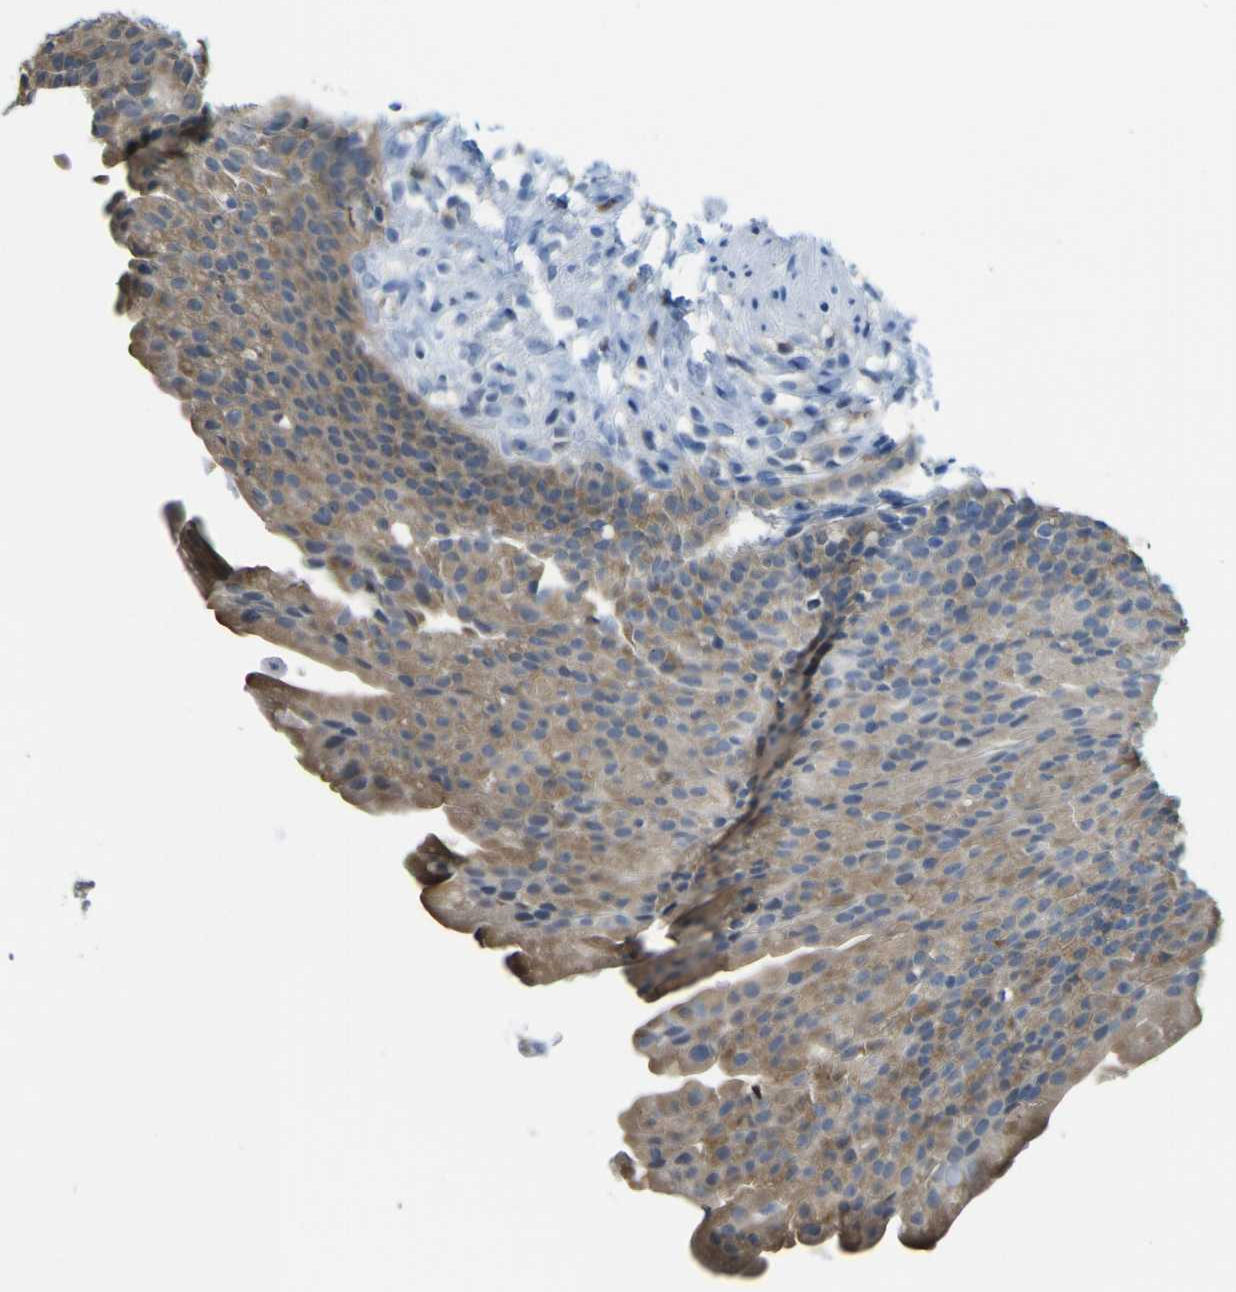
{"staining": {"intensity": "moderate", "quantity": "25%-75%", "location": "cytoplasmic/membranous"}, "tissue": "urinary bladder", "cell_type": "Urothelial cells", "image_type": "normal", "snomed": [{"axis": "morphology", "description": "Normal tissue, NOS"}, {"axis": "topography", "description": "Urinary bladder"}], "caption": "Immunohistochemical staining of unremarkable human urinary bladder reveals moderate cytoplasmic/membranous protein positivity in about 25%-75% of urothelial cells. The staining was performed using DAB (3,3'-diaminobenzidine), with brown indicating positive protein expression. Nuclei are stained blue with hematoxylin.", "gene": "ABHD3", "patient": {"sex": "female", "age": 79}}